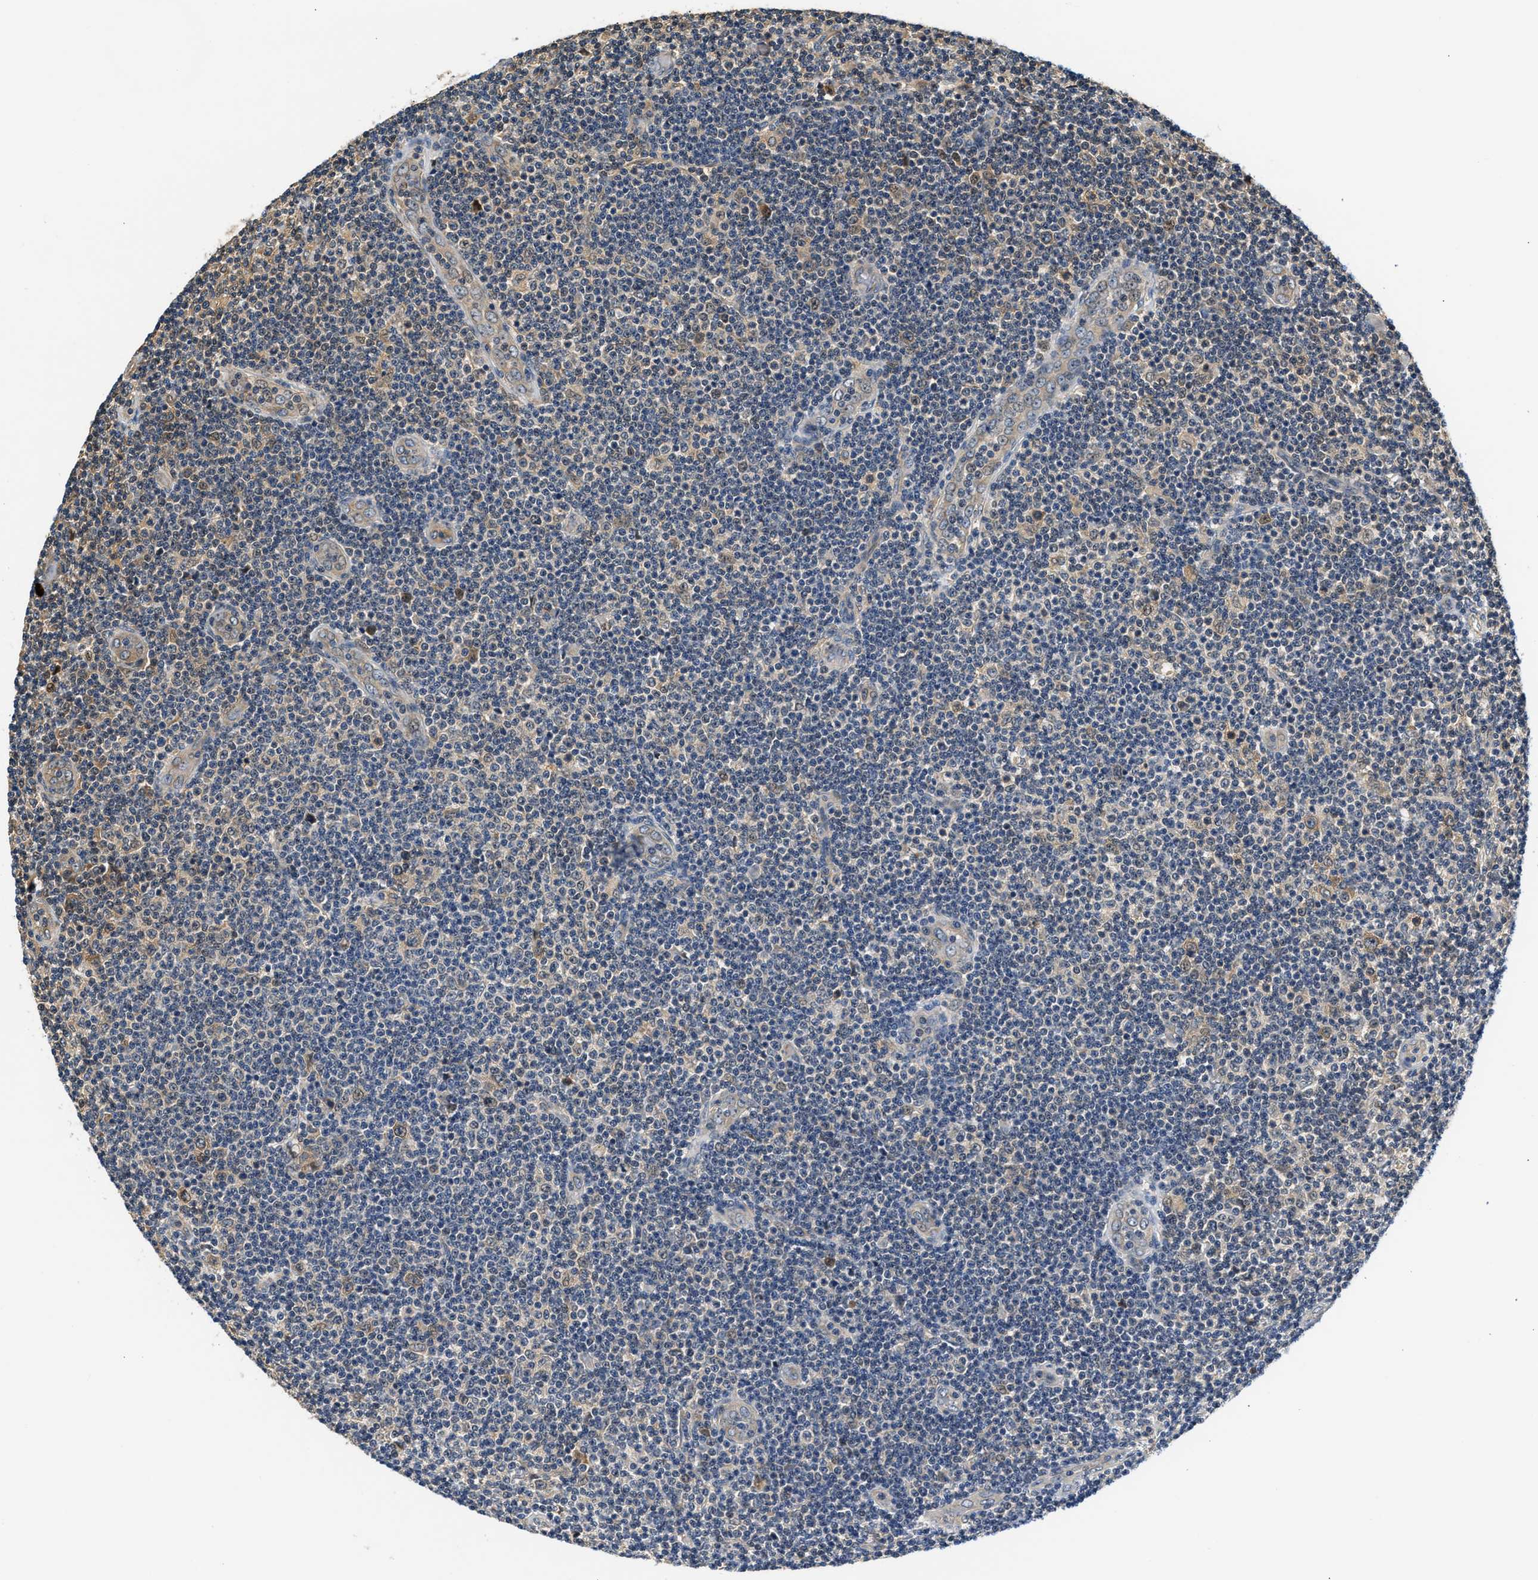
{"staining": {"intensity": "weak", "quantity": "<25%", "location": "nuclear"}, "tissue": "lymphoma", "cell_type": "Tumor cells", "image_type": "cancer", "snomed": [{"axis": "morphology", "description": "Malignant lymphoma, non-Hodgkin's type, Low grade"}, {"axis": "topography", "description": "Lymph node"}], "caption": "An image of malignant lymphoma, non-Hodgkin's type (low-grade) stained for a protein reveals no brown staining in tumor cells.", "gene": "TUT7", "patient": {"sex": "male", "age": 83}}